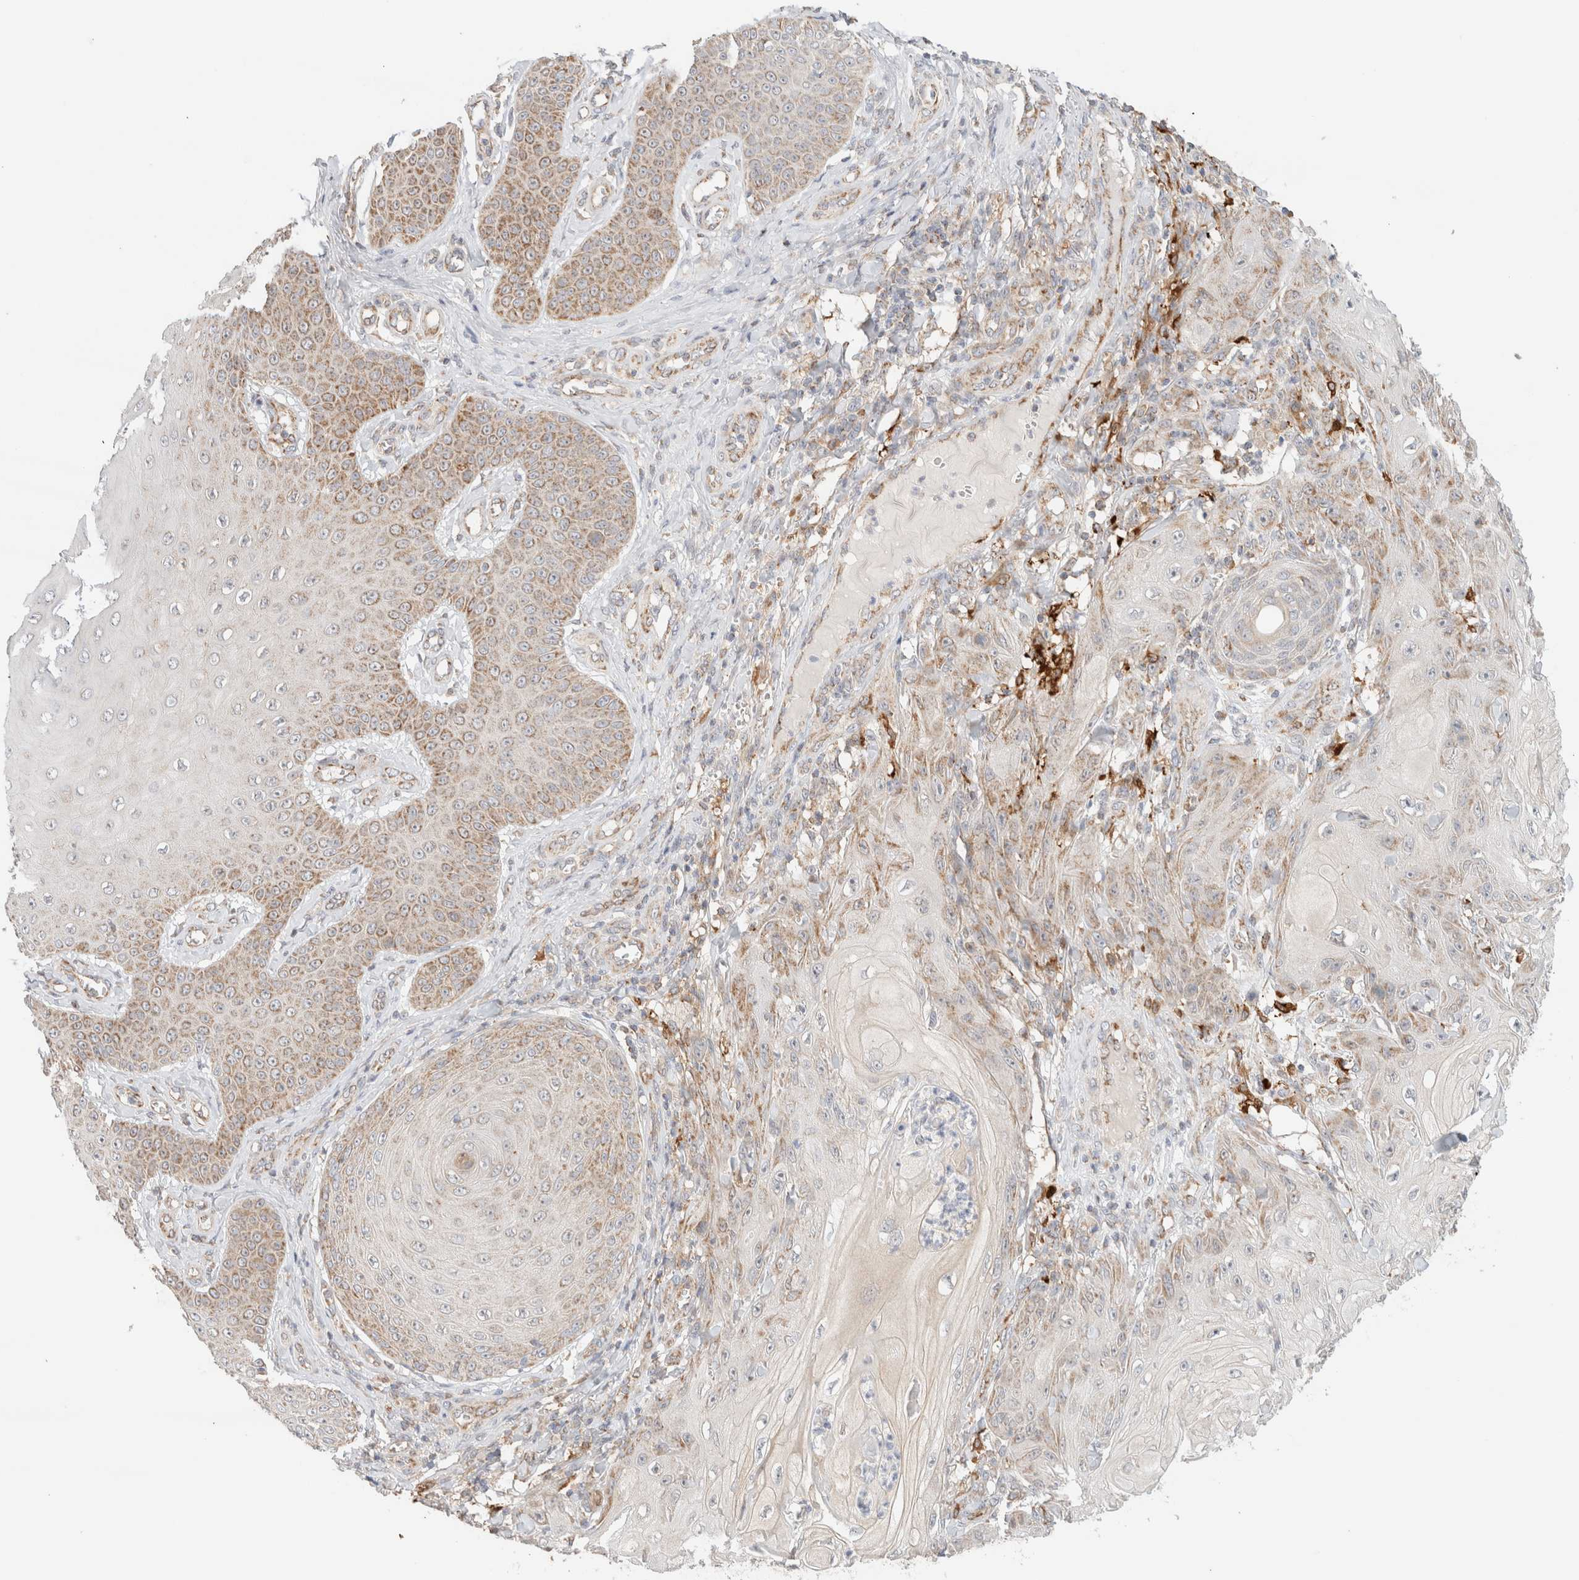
{"staining": {"intensity": "moderate", "quantity": "<25%", "location": "cytoplasmic/membranous"}, "tissue": "skin cancer", "cell_type": "Tumor cells", "image_type": "cancer", "snomed": [{"axis": "morphology", "description": "Squamous cell carcinoma, NOS"}, {"axis": "topography", "description": "Skin"}], "caption": "A micrograph of human skin cancer (squamous cell carcinoma) stained for a protein shows moderate cytoplasmic/membranous brown staining in tumor cells. (DAB IHC, brown staining for protein, blue staining for nuclei).", "gene": "MRM3", "patient": {"sex": "male", "age": 74}}